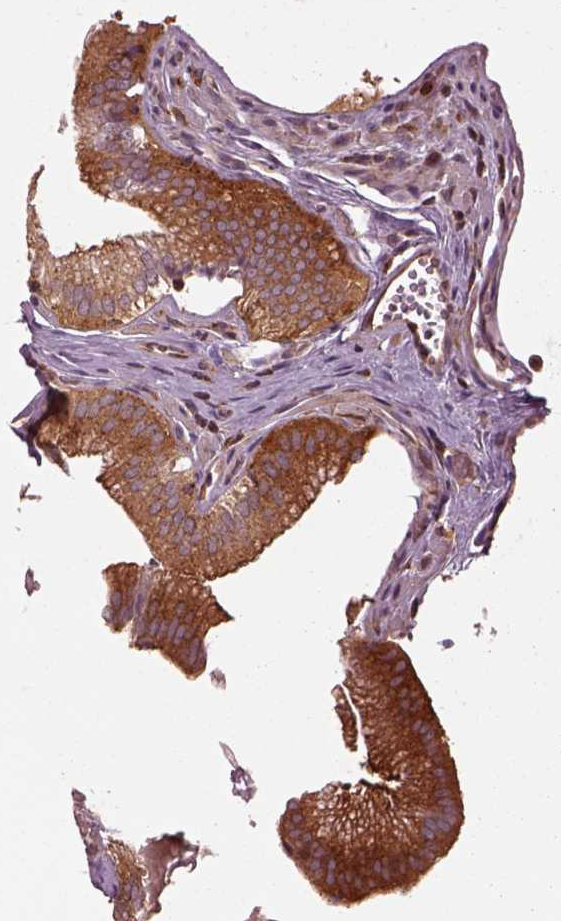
{"staining": {"intensity": "strong", "quantity": ">75%", "location": "cytoplasmic/membranous"}, "tissue": "gallbladder", "cell_type": "Glandular cells", "image_type": "normal", "snomed": [{"axis": "morphology", "description": "Normal tissue, NOS"}, {"axis": "topography", "description": "Gallbladder"}, {"axis": "topography", "description": "Peripheral nerve tissue"}], "caption": "Protein analysis of normal gallbladder shows strong cytoplasmic/membranous staining in about >75% of glandular cells.", "gene": "WASHC2A", "patient": {"sex": "male", "age": 17}}